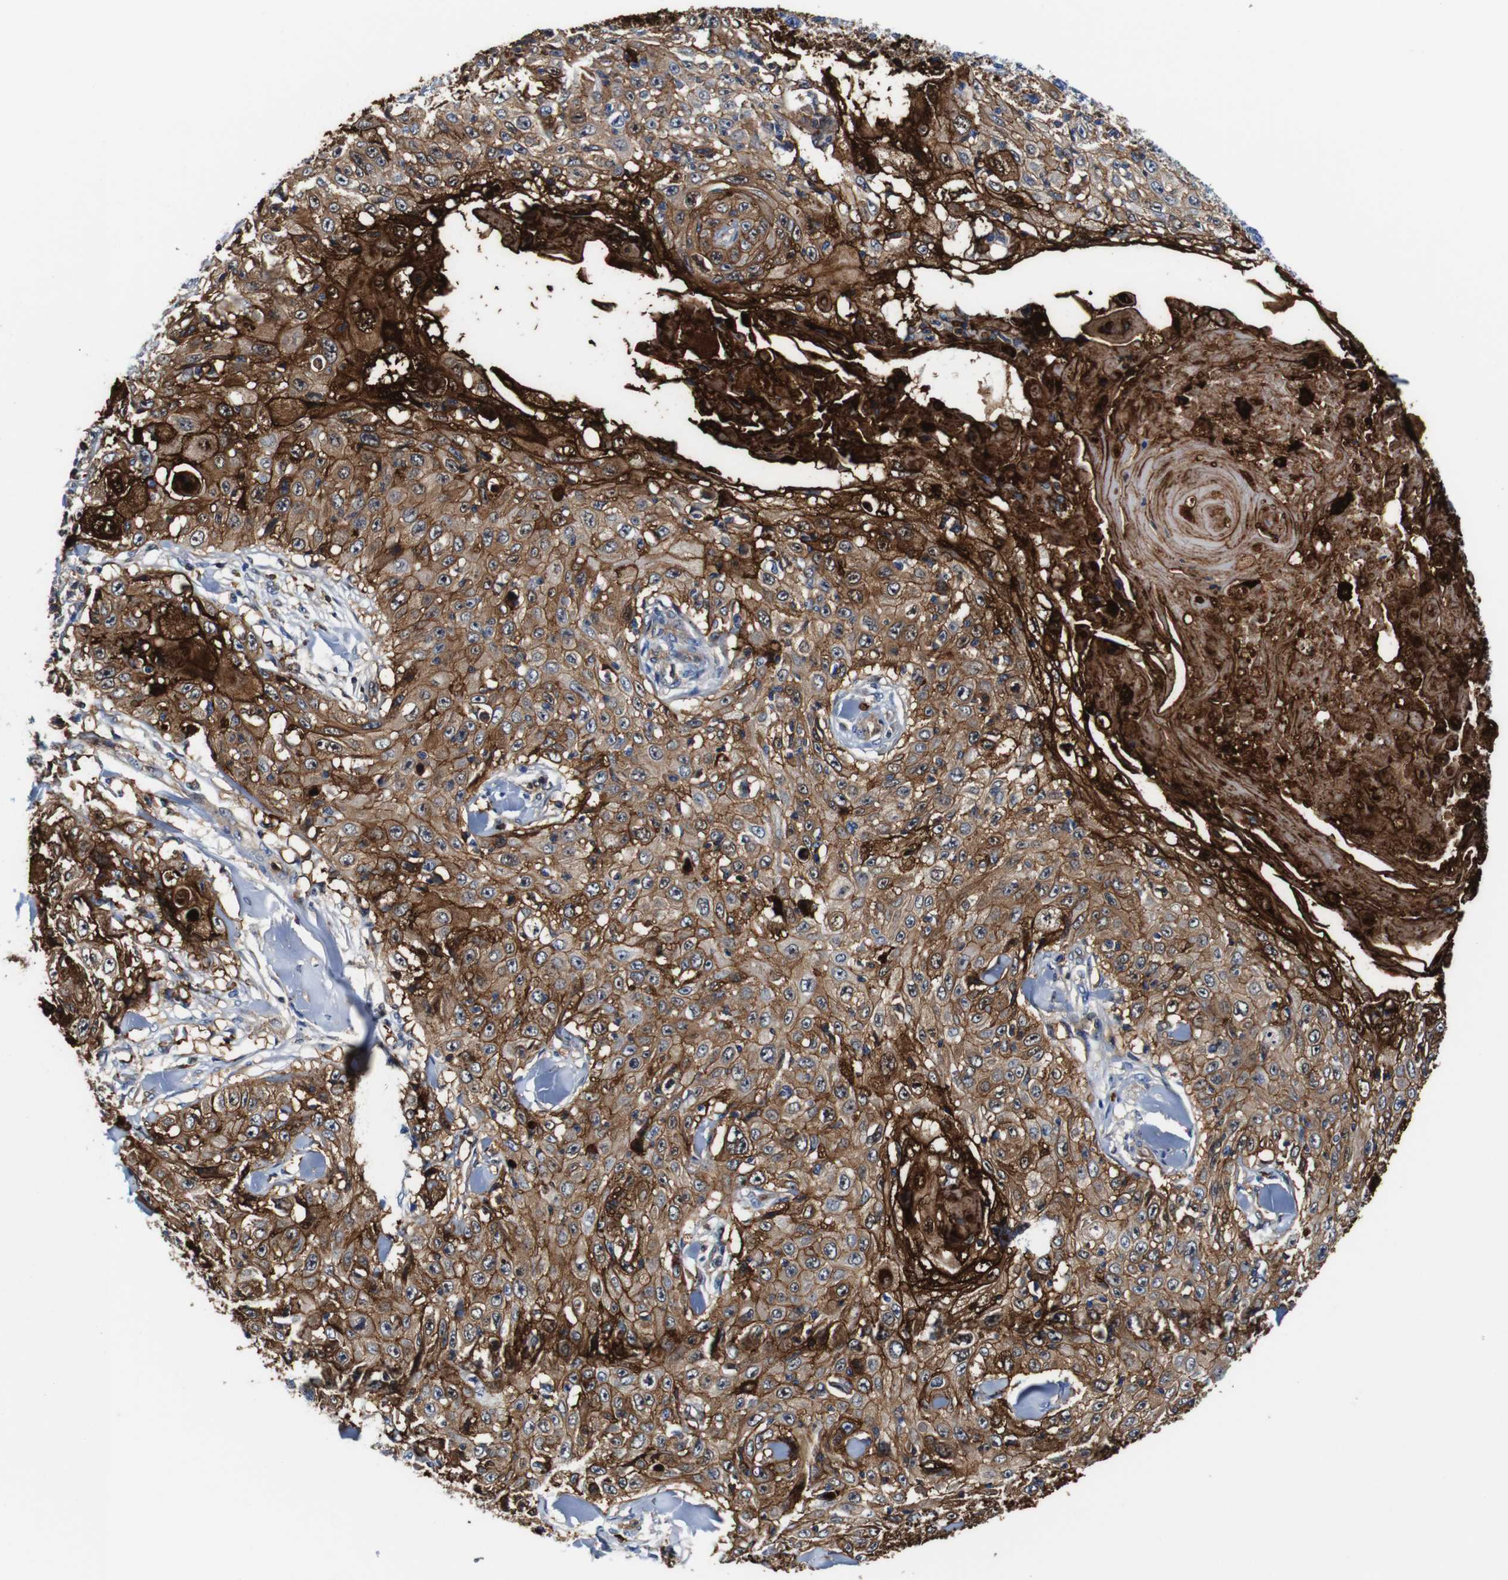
{"staining": {"intensity": "moderate", "quantity": ">75%", "location": "cytoplasmic/membranous"}, "tissue": "skin cancer", "cell_type": "Tumor cells", "image_type": "cancer", "snomed": [{"axis": "morphology", "description": "Squamous cell carcinoma, NOS"}, {"axis": "topography", "description": "Skin"}], "caption": "Skin squamous cell carcinoma stained with a brown dye shows moderate cytoplasmic/membranous positive staining in about >75% of tumor cells.", "gene": "ANXA1", "patient": {"sex": "male", "age": 86}}